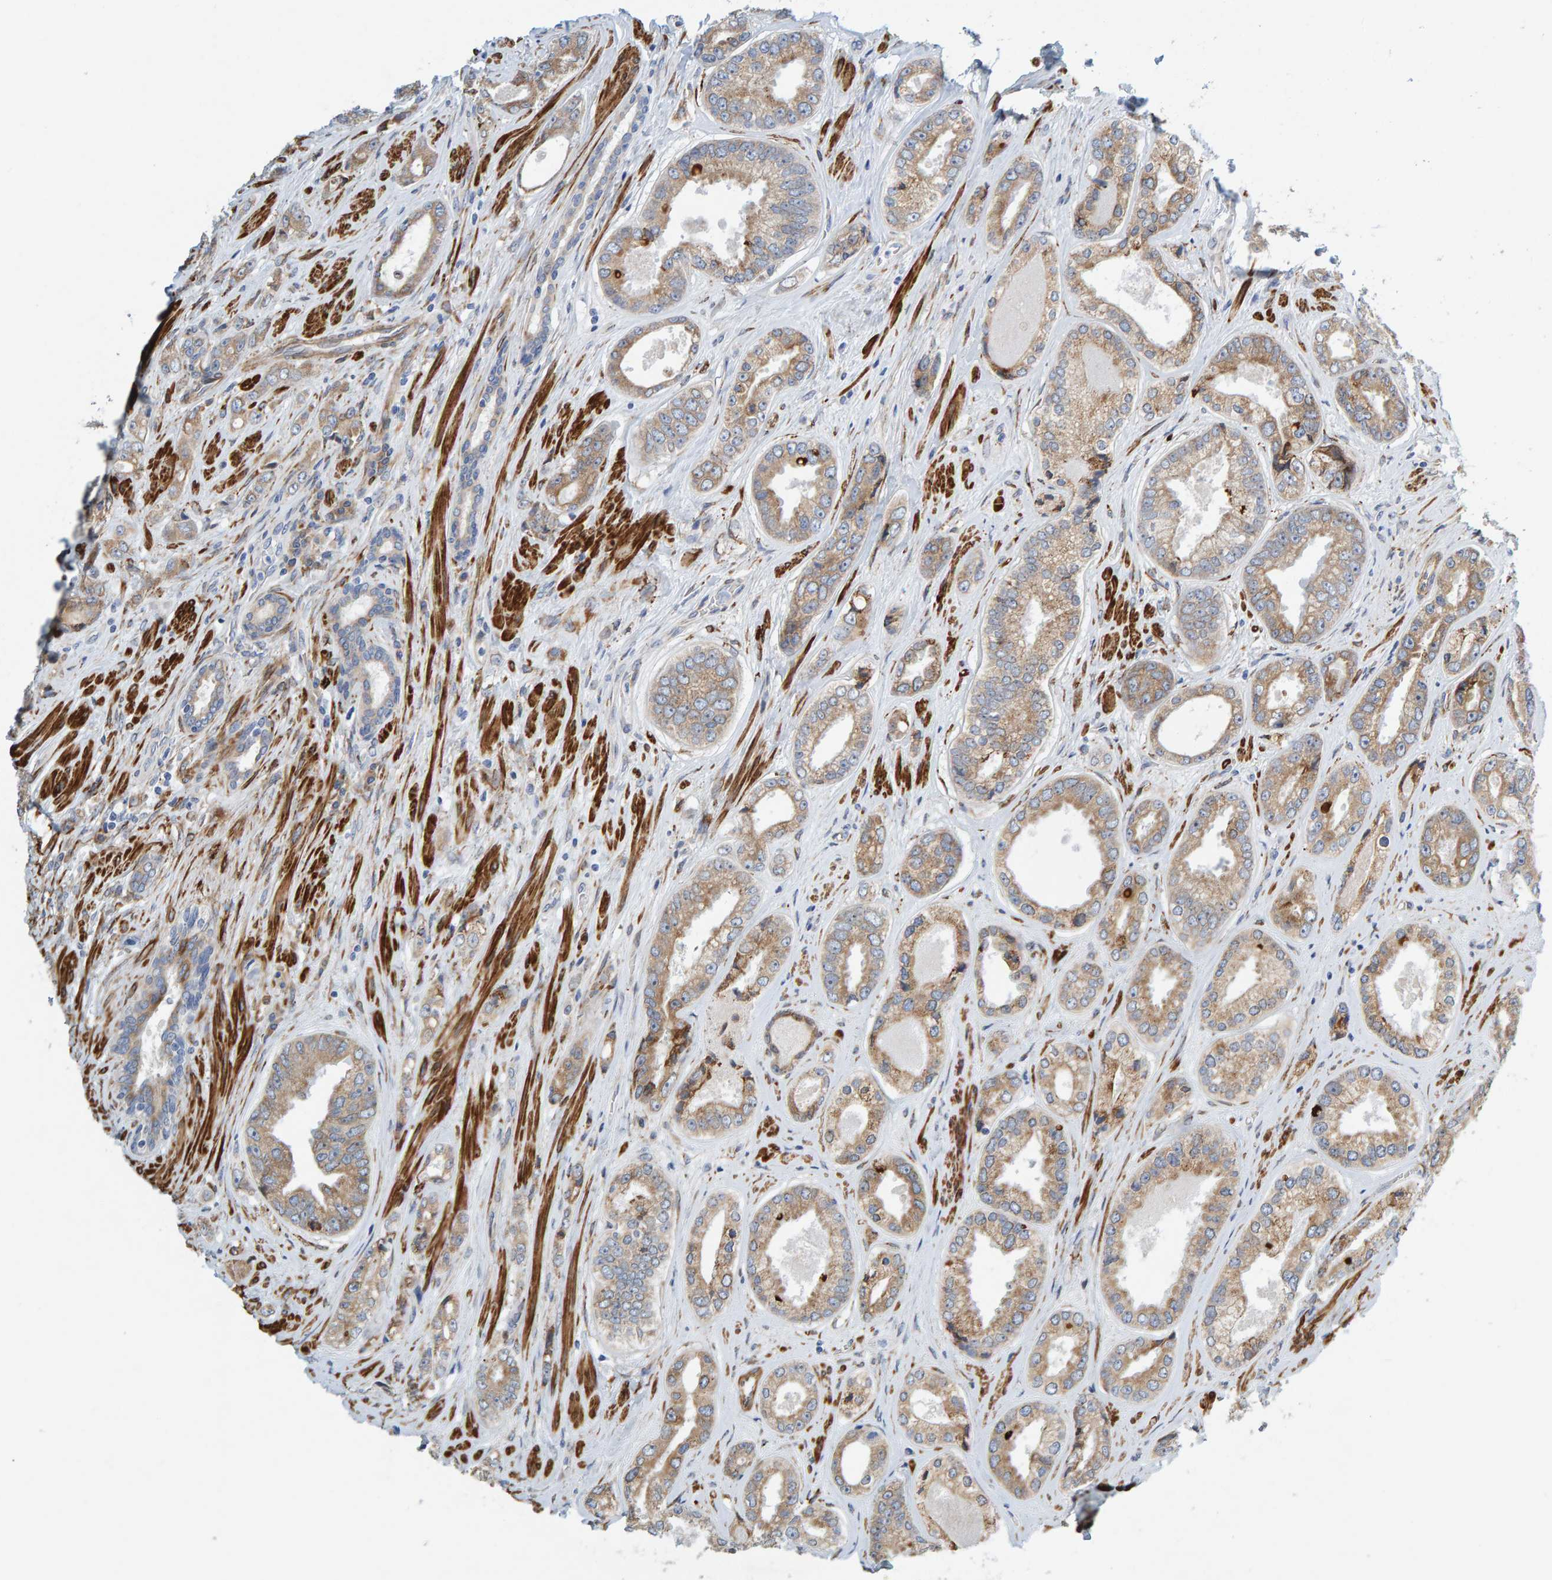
{"staining": {"intensity": "moderate", "quantity": ">75%", "location": "cytoplasmic/membranous"}, "tissue": "prostate cancer", "cell_type": "Tumor cells", "image_type": "cancer", "snomed": [{"axis": "morphology", "description": "Adenocarcinoma, High grade"}, {"axis": "topography", "description": "Prostate"}], "caption": "IHC micrograph of human adenocarcinoma (high-grade) (prostate) stained for a protein (brown), which reveals medium levels of moderate cytoplasmic/membranous expression in approximately >75% of tumor cells.", "gene": "MMP16", "patient": {"sex": "male", "age": 61}}